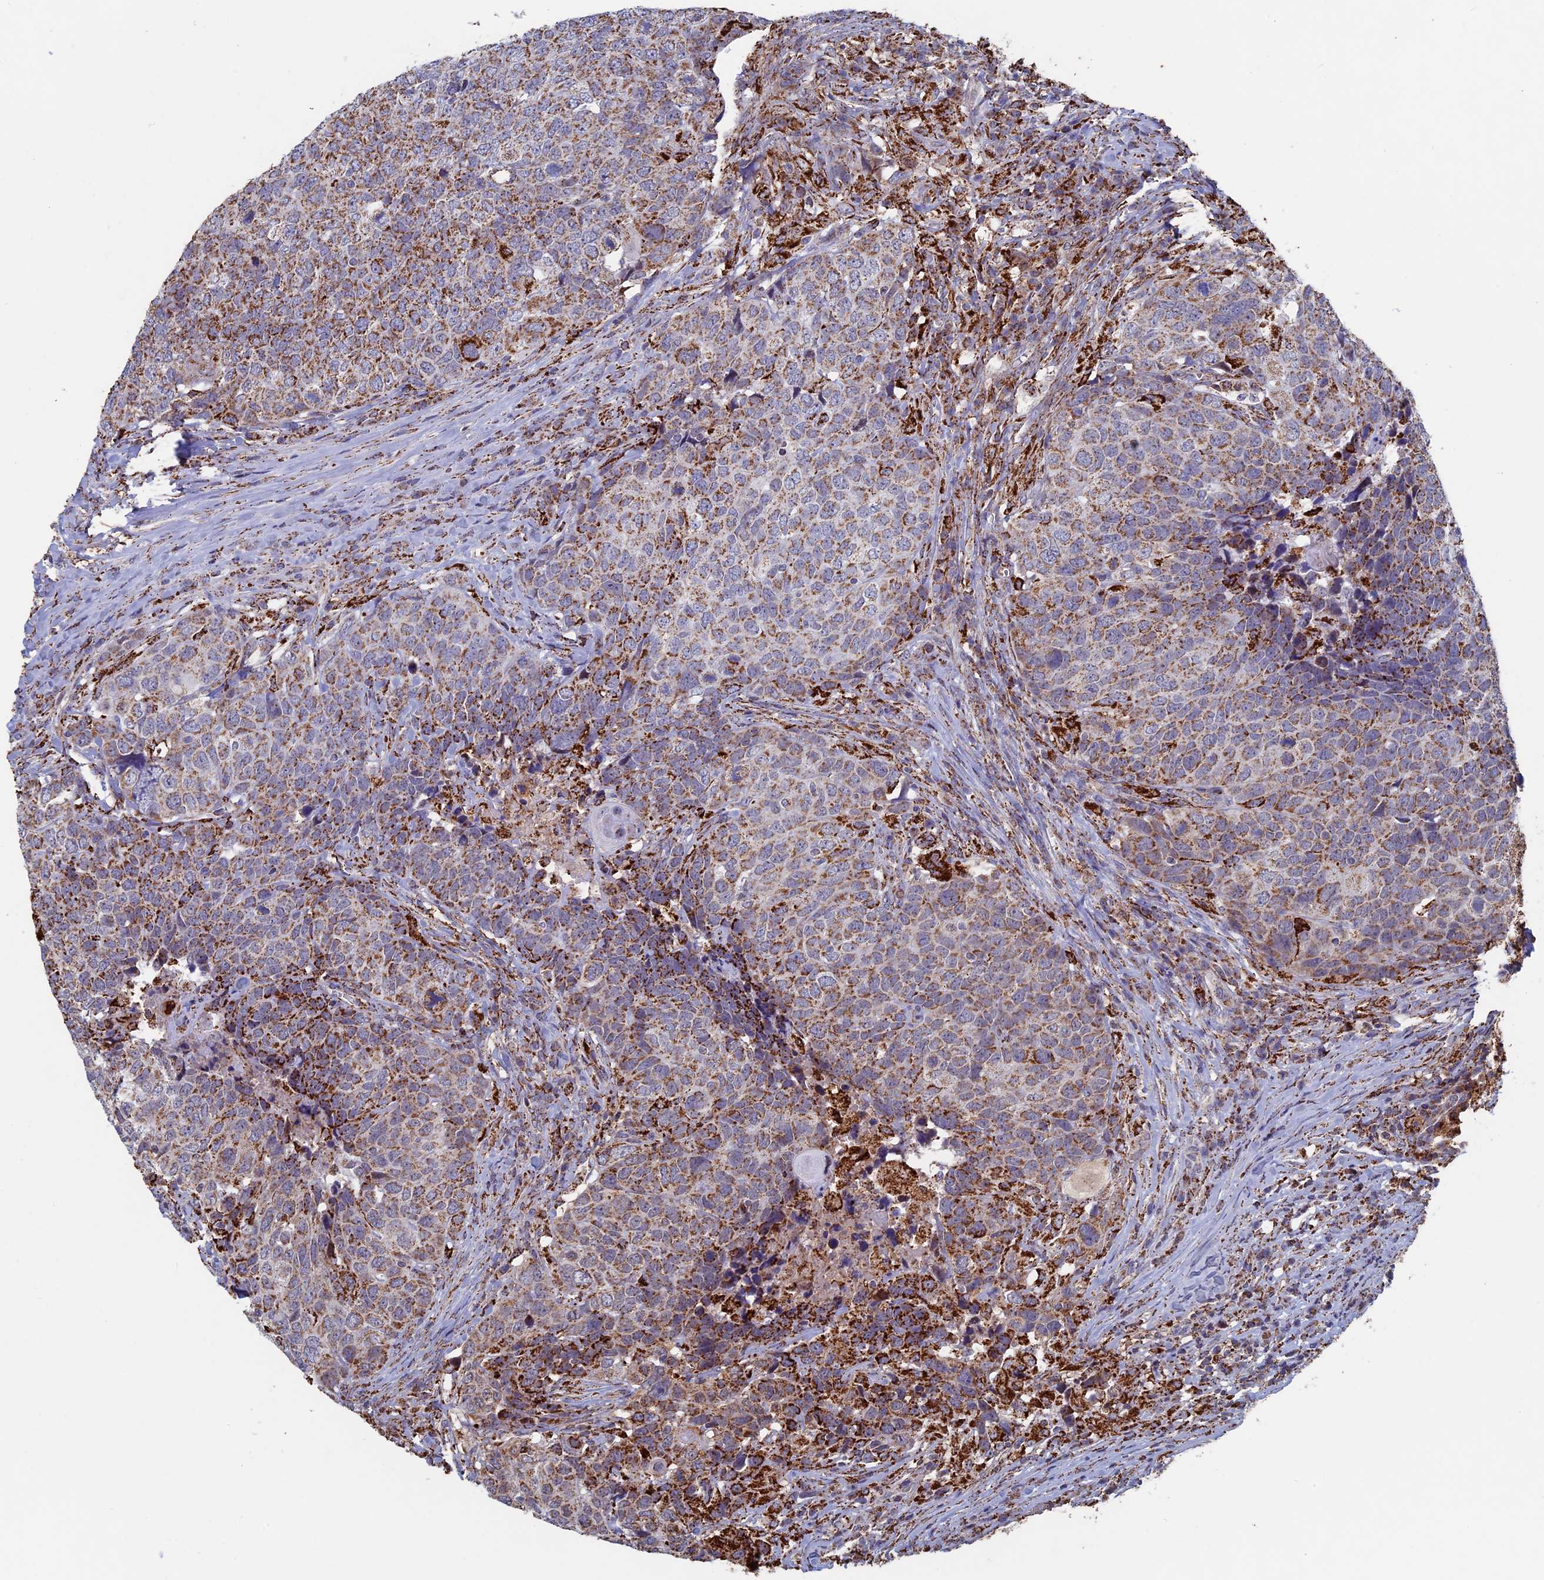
{"staining": {"intensity": "strong", "quantity": "25%-75%", "location": "cytoplasmic/membranous"}, "tissue": "head and neck cancer", "cell_type": "Tumor cells", "image_type": "cancer", "snomed": [{"axis": "morphology", "description": "Squamous cell carcinoma, NOS"}, {"axis": "topography", "description": "Head-Neck"}], "caption": "Tumor cells exhibit strong cytoplasmic/membranous expression in about 25%-75% of cells in head and neck squamous cell carcinoma.", "gene": "SEC24D", "patient": {"sex": "male", "age": 66}}